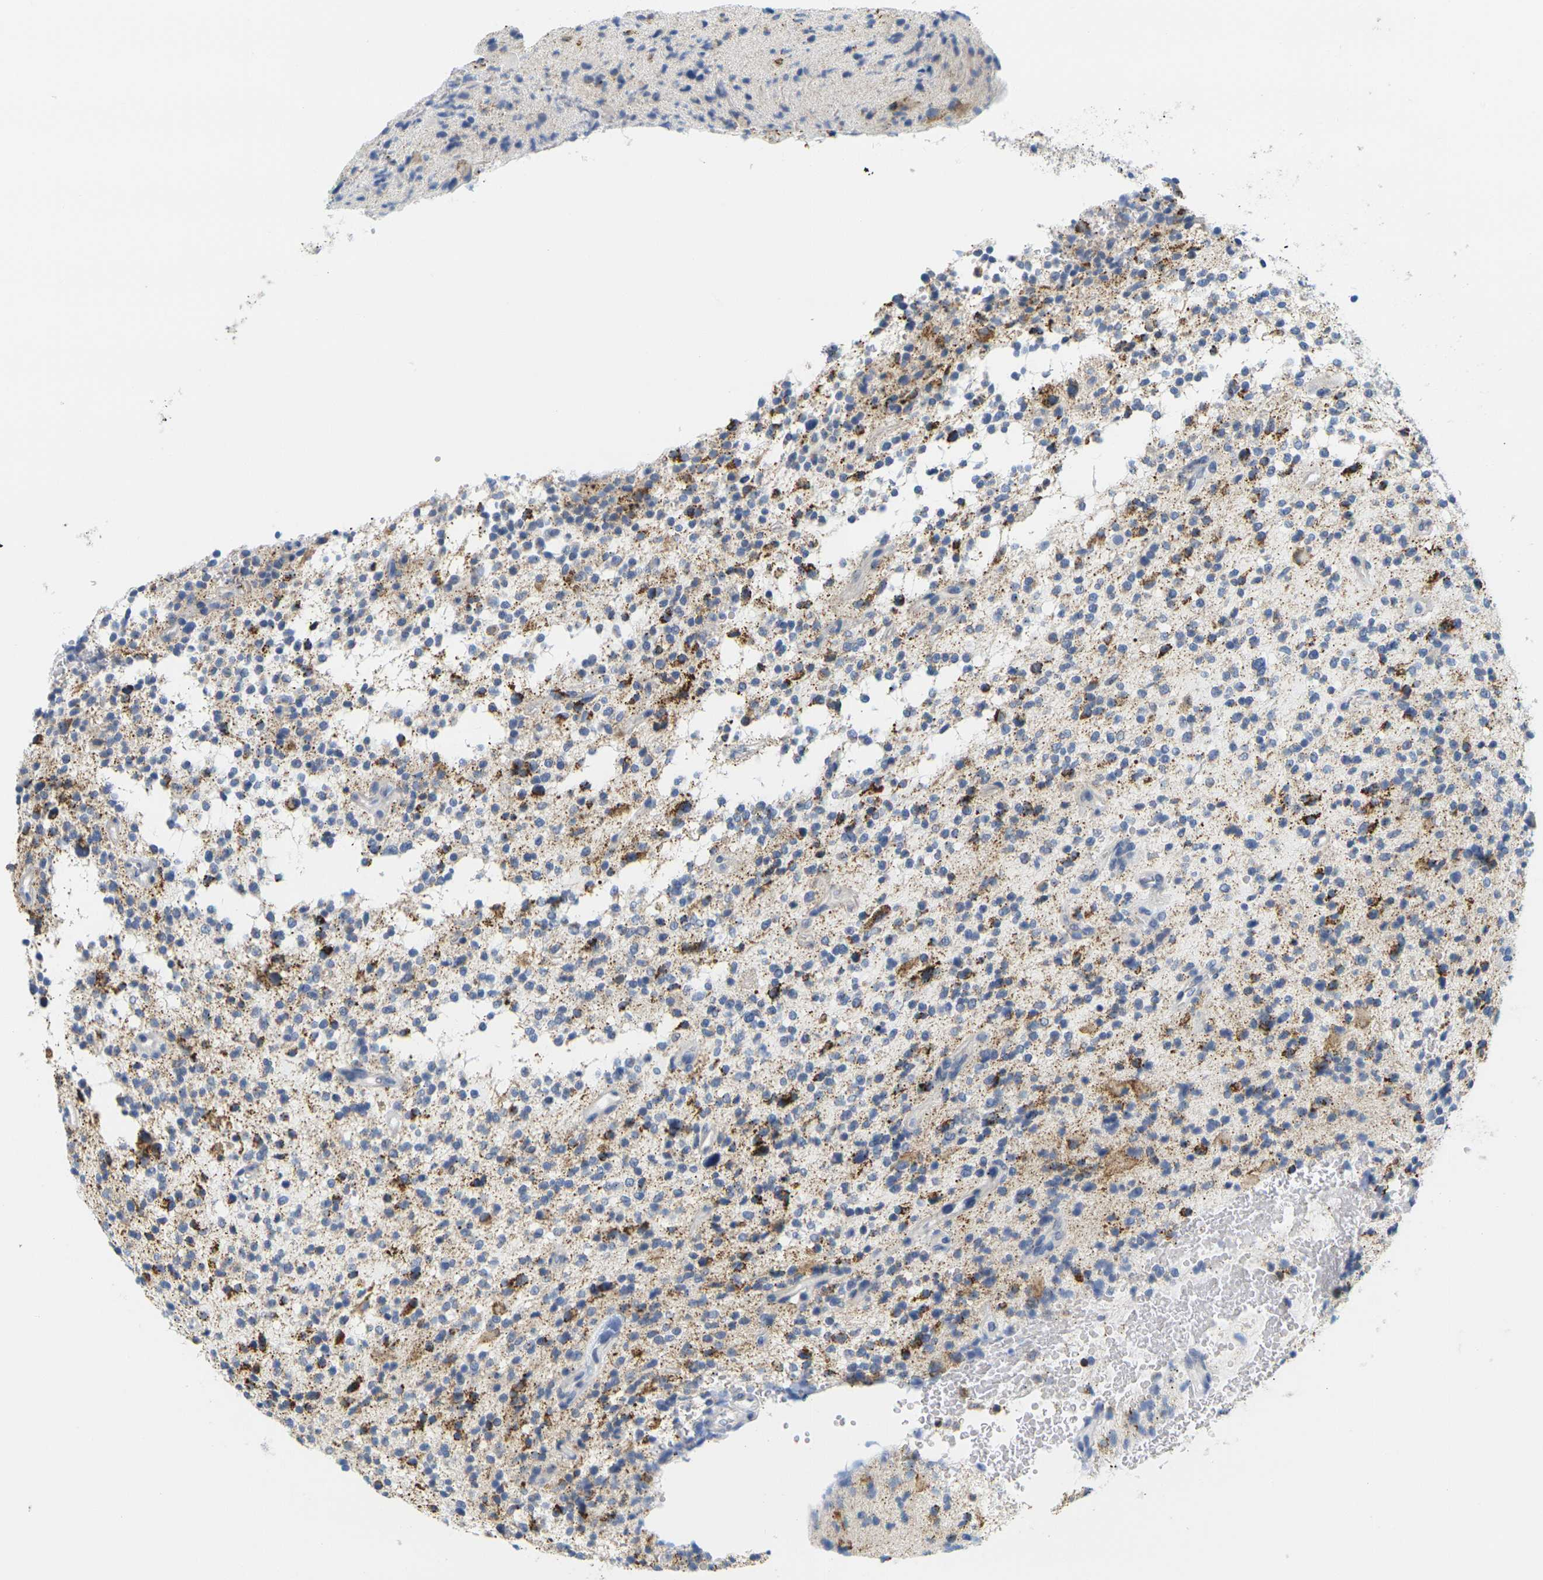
{"staining": {"intensity": "moderate", "quantity": "25%-75%", "location": "cytoplasmic/membranous"}, "tissue": "glioma", "cell_type": "Tumor cells", "image_type": "cancer", "snomed": [{"axis": "morphology", "description": "Glioma, malignant, High grade"}, {"axis": "topography", "description": "Brain"}], "caption": "Moderate cytoplasmic/membranous positivity for a protein is seen in approximately 25%-75% of tumor cells of high-grade glioma (malignant) using IHC.", "gene": "KLK5", "patient": {"sex": "male", "age": 48}}